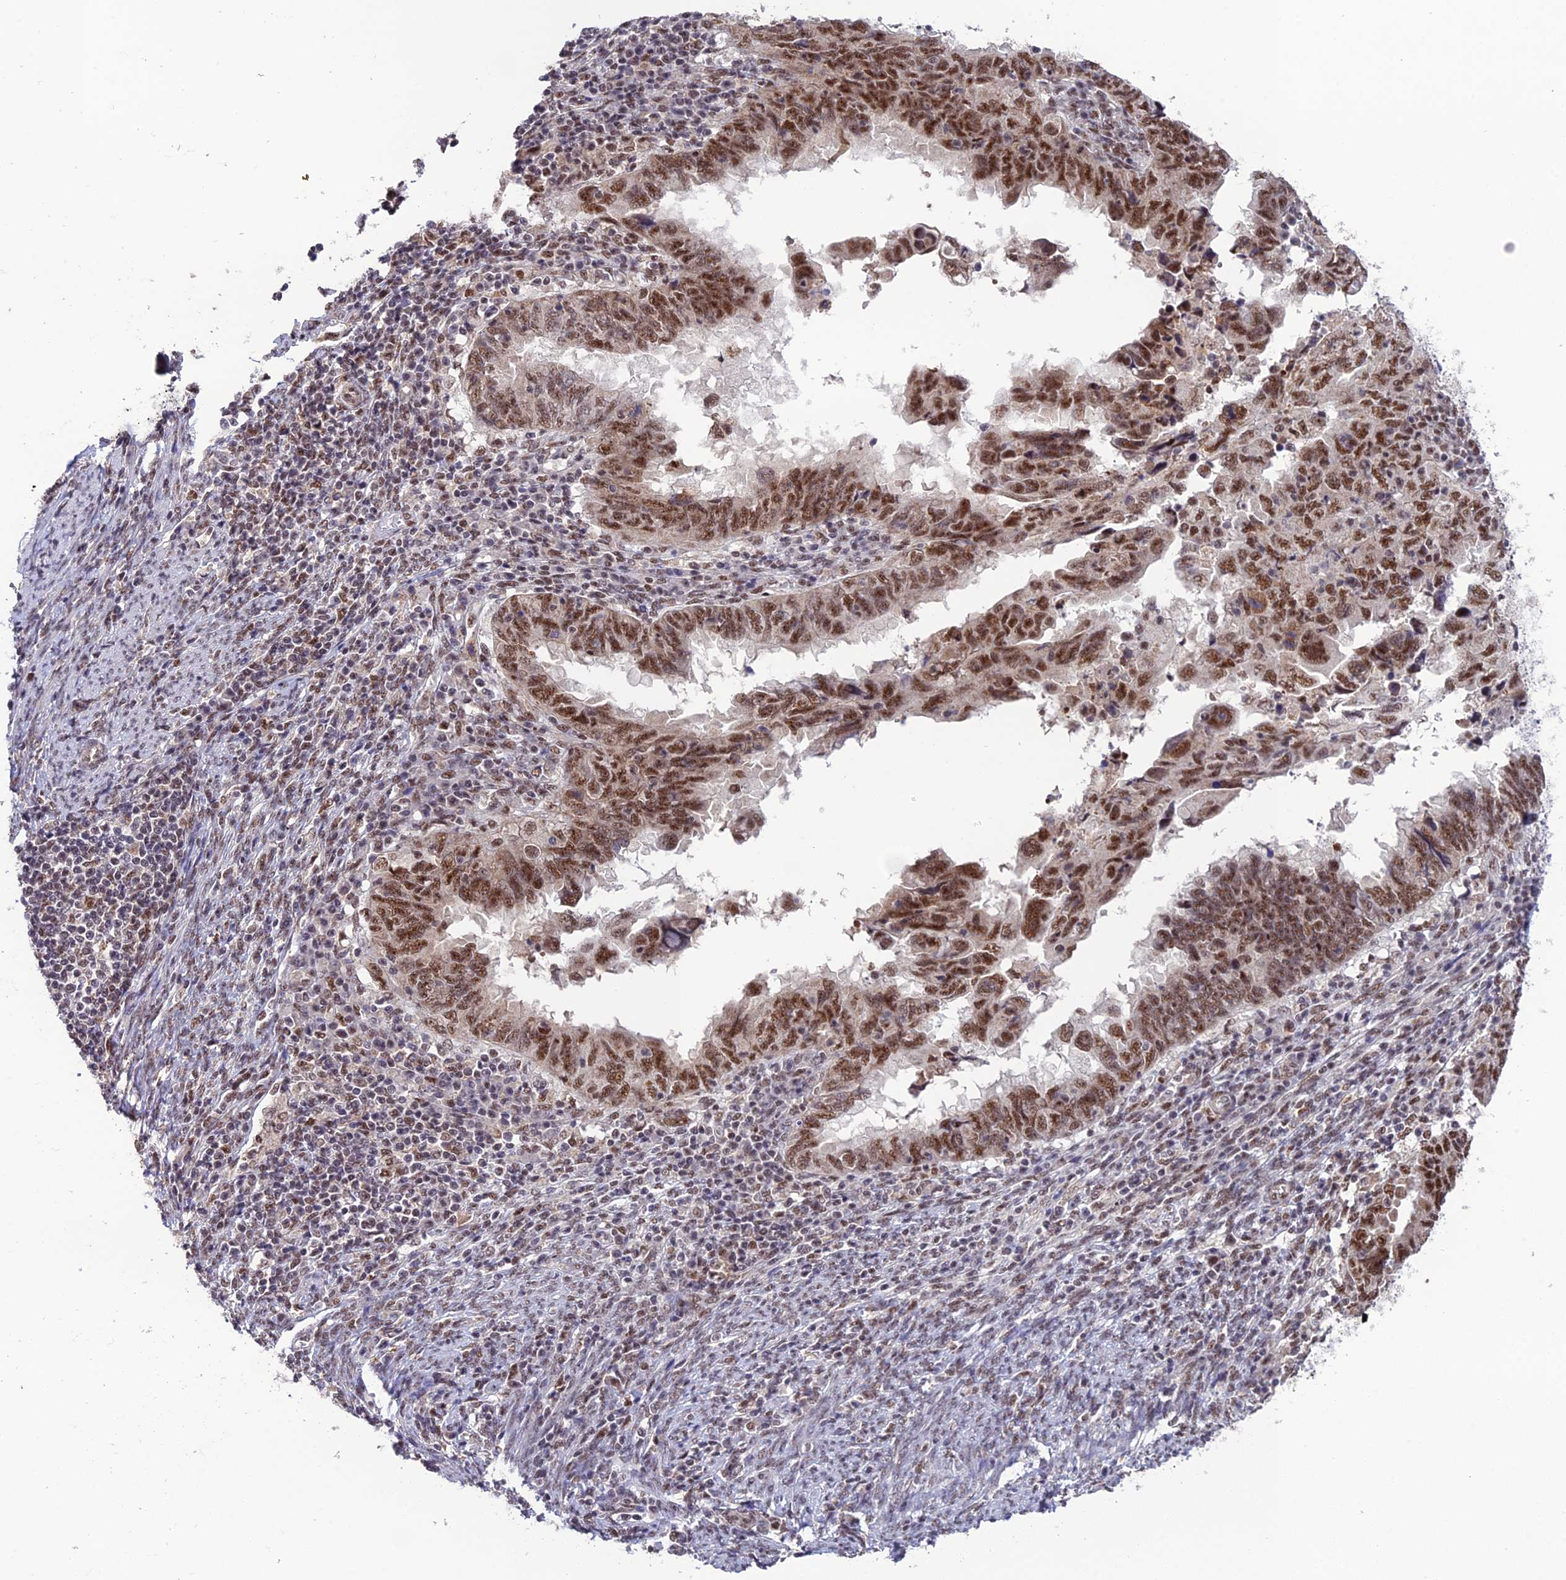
{"staining": {"intensity": "moderate", "quantity": ">75%", "location": "nuclear"}, "tissue": "endometrial cancer", "cell_type": "Tumor cells", "image_type": "cancer", "snomed": [{"axis": "morphology", "description": "Adenocarcinoma, NOS"}, {"axis": "topography", "description": "Uterus"}], "caption": "The immunohistochemical stain highlights moderate nuclear positivity in tumor cells of endometrial cancer tissue. (IHC, brightfield microscopy, high magnification).", "gene": "THOC7", "patient": {"sex": "female", "age": 77}}